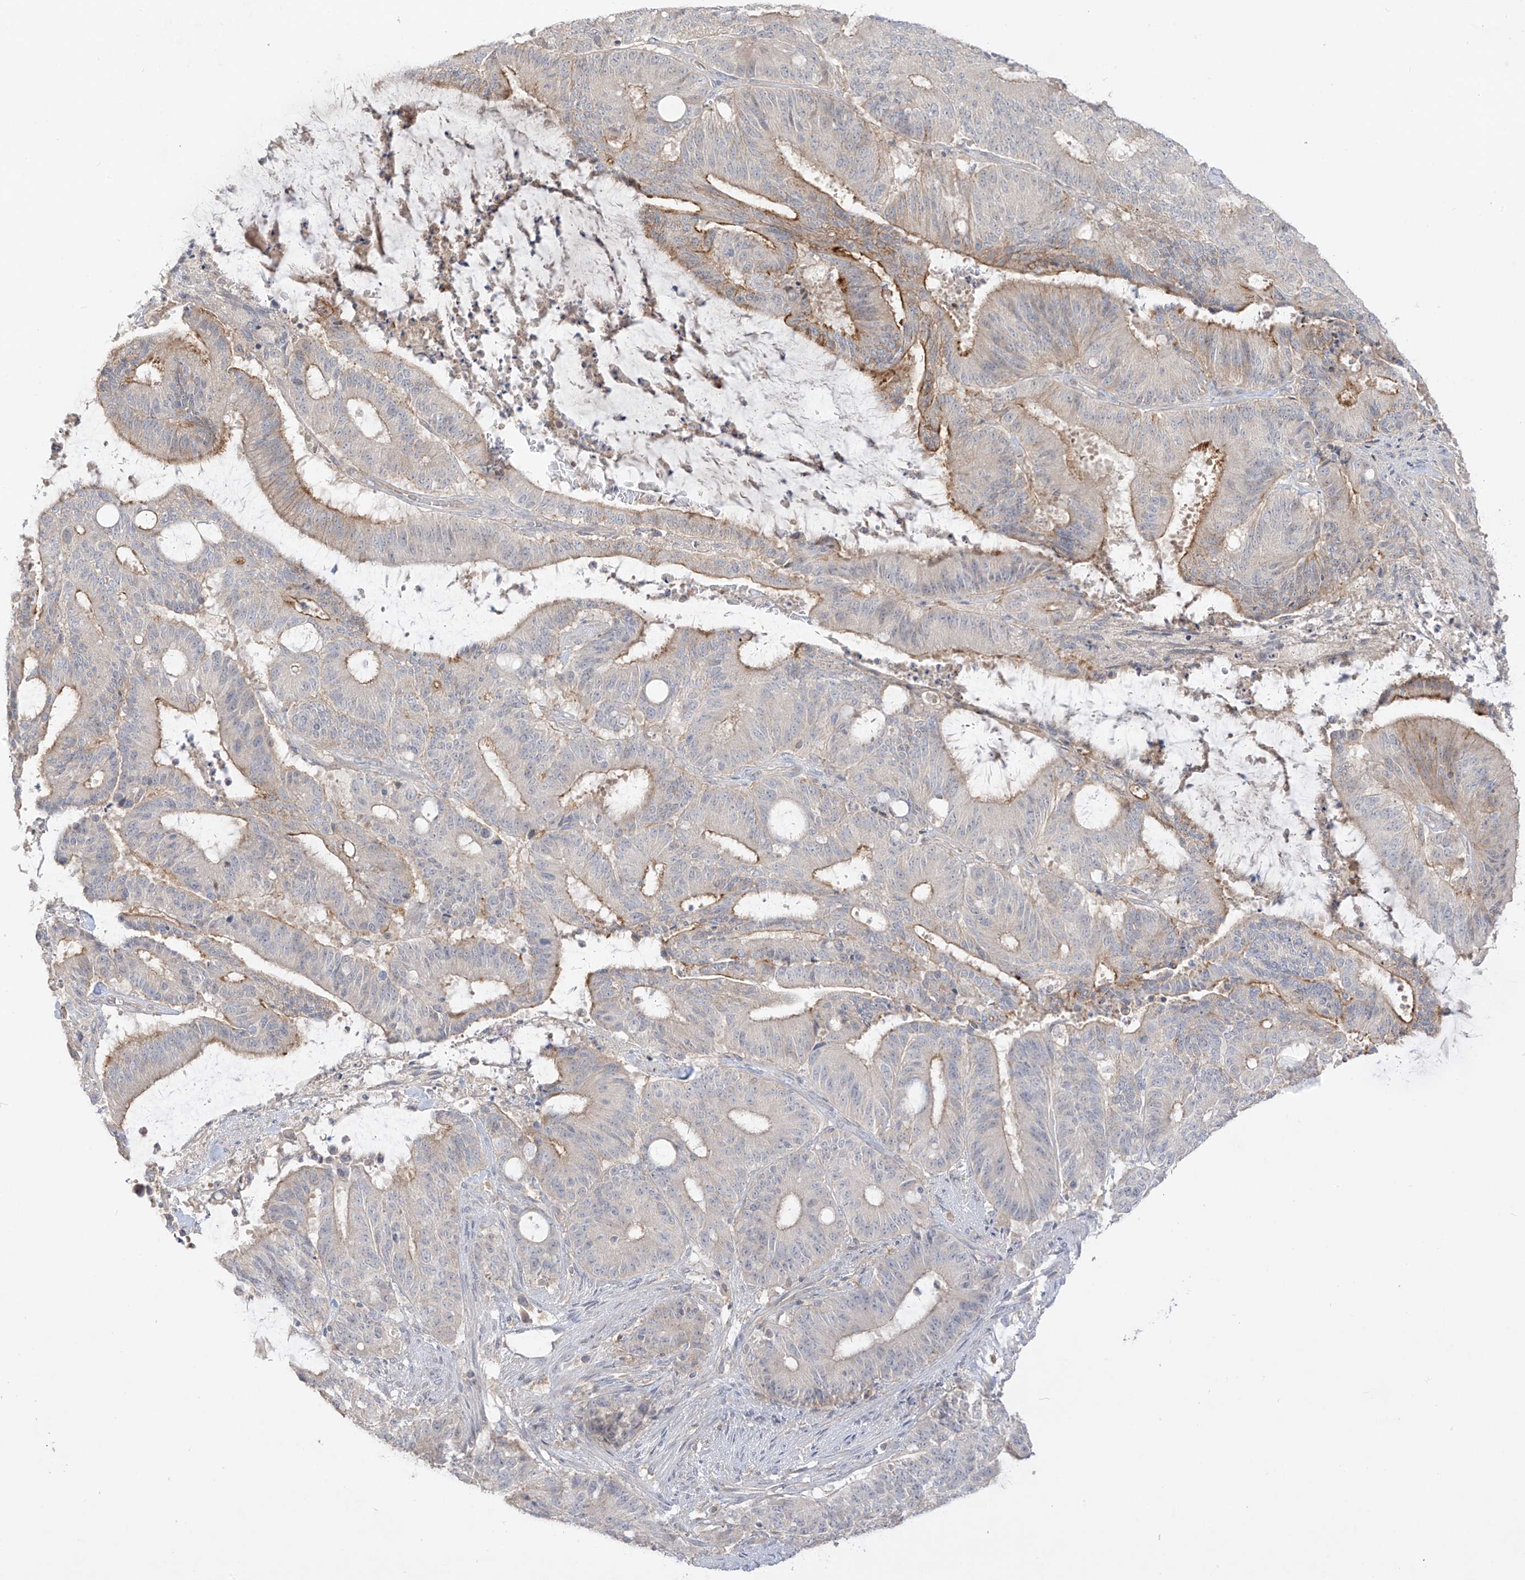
{"staining": {"intensity": "moderate", "quantity": "<25%", "location": "cytoplasmic/membranous"}, "tissue": "liver cancer", "cell_type": "Tumor cells", "image_type": "cancer", "snomed": [{"axis": "morphology", "description": "Normal tissue, NOS"}, {"axis": "morphology", "description": "Cholangiocarcinoma"}, {"axis": "topography", "description": "Liver"}, {"axis": "topography", "description": "Peripheral nerve tissue"}], "caption": "Liver cancer was stained to show a protein in brown. There is low levels of moderate cytoplasmic/membranous expression in approximately <25% of tumor cells.", "gene": "ANGEL2", "patient": {"sex": "female", "age": 73}}